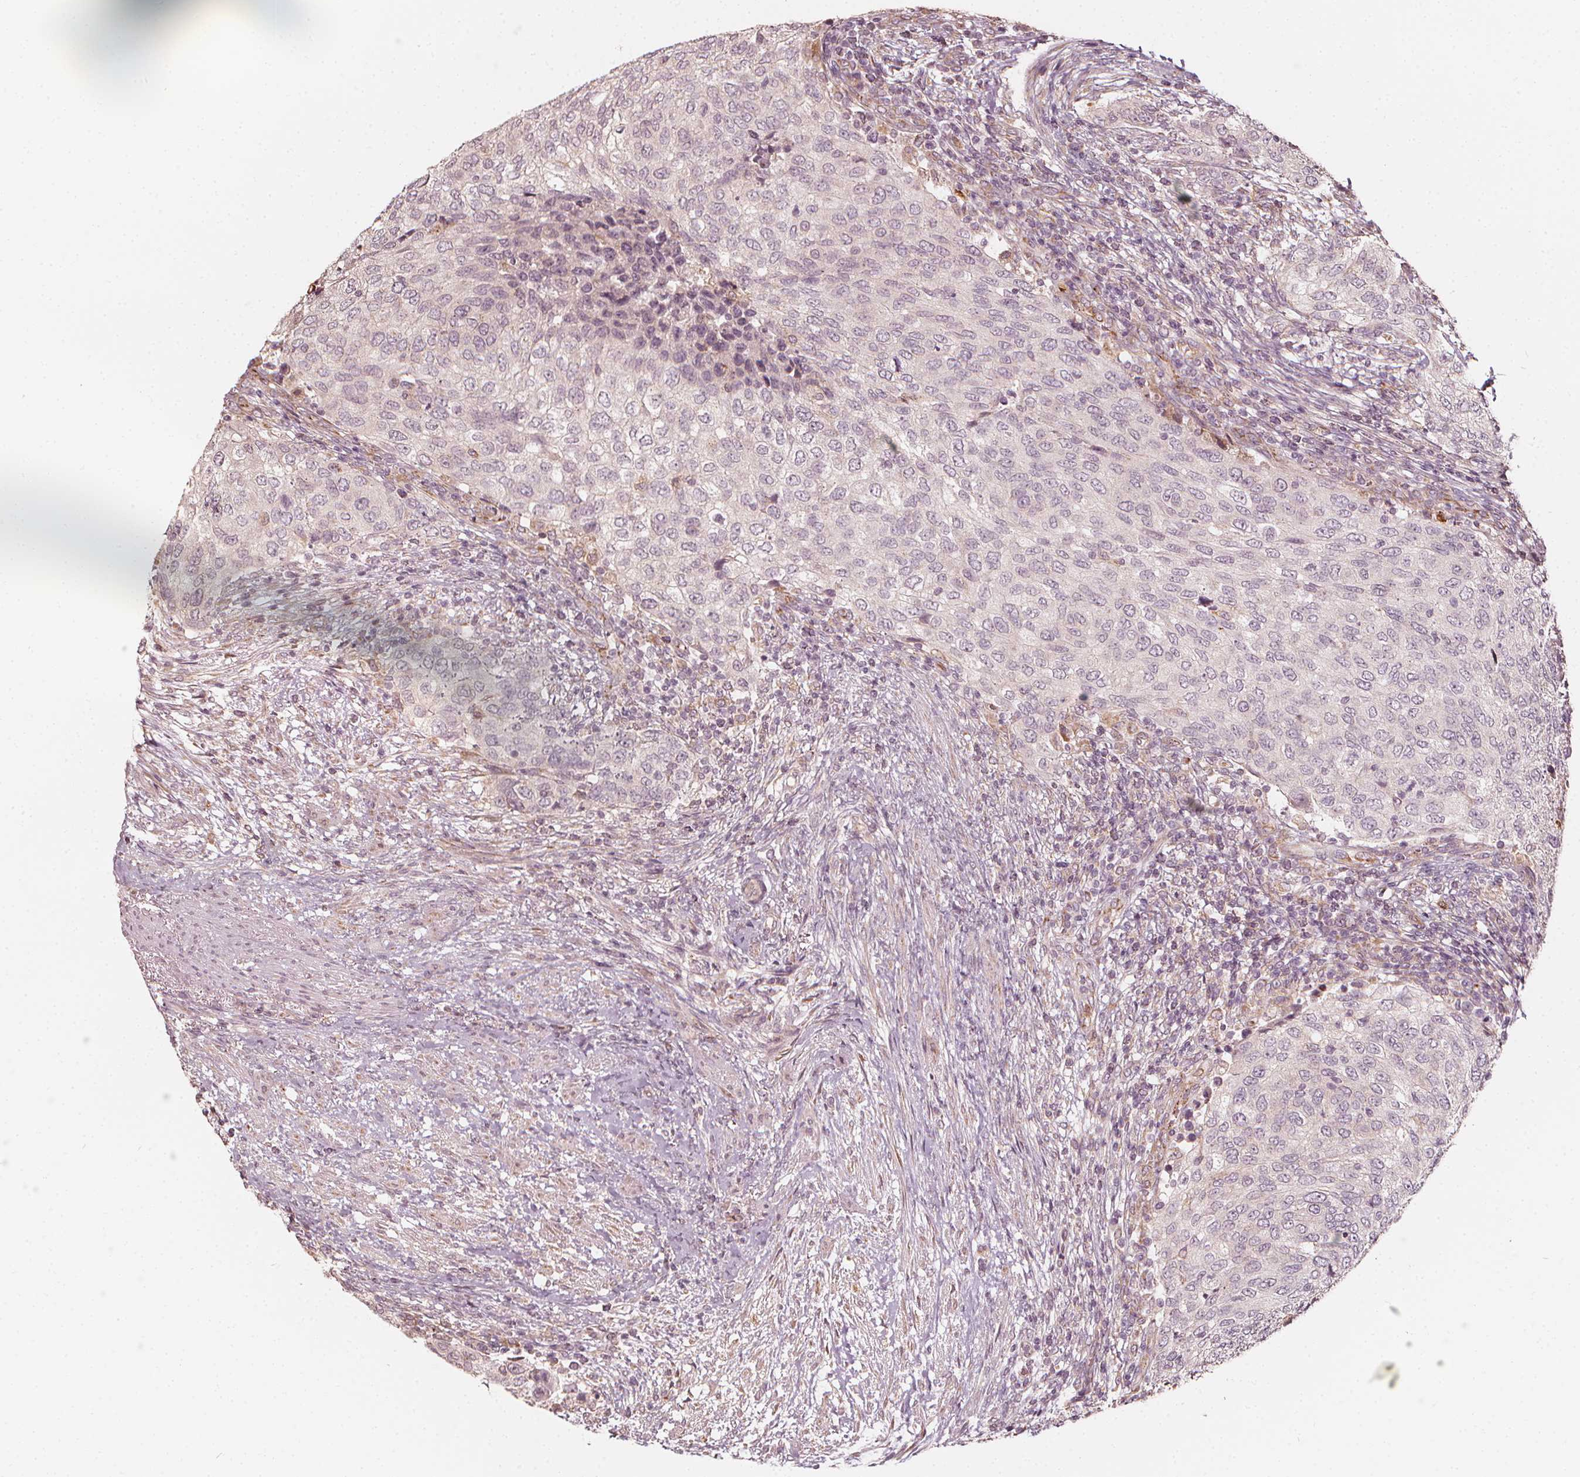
{"staining": {"intensity": "negative", "quantity": "none", "location": "none"}, "tissue": "urothelial cancer", "cell_type": "Tumor cells", "image_type": "cancer", "snomed": [{"axis": "morphology", "description": "Urothelial carcinoma, High grade"}, {"axis": "topography", "description": "Urinary bladder"}], "caption": "High power microscopy image of an immunohistochemistry photomicrograph of urothelial carcinoma (high-grade), revealing no significant expression in tumor cells. (Stains: DAB (3,3'-diaminobenzidine) immunohistochemistry (IHC) with hematoxylin counter stain, Microscopy: brightfield microscopy at high magnification).", "gene": "NPC1L1", "patient": {"sex": "female", "age": 78}}